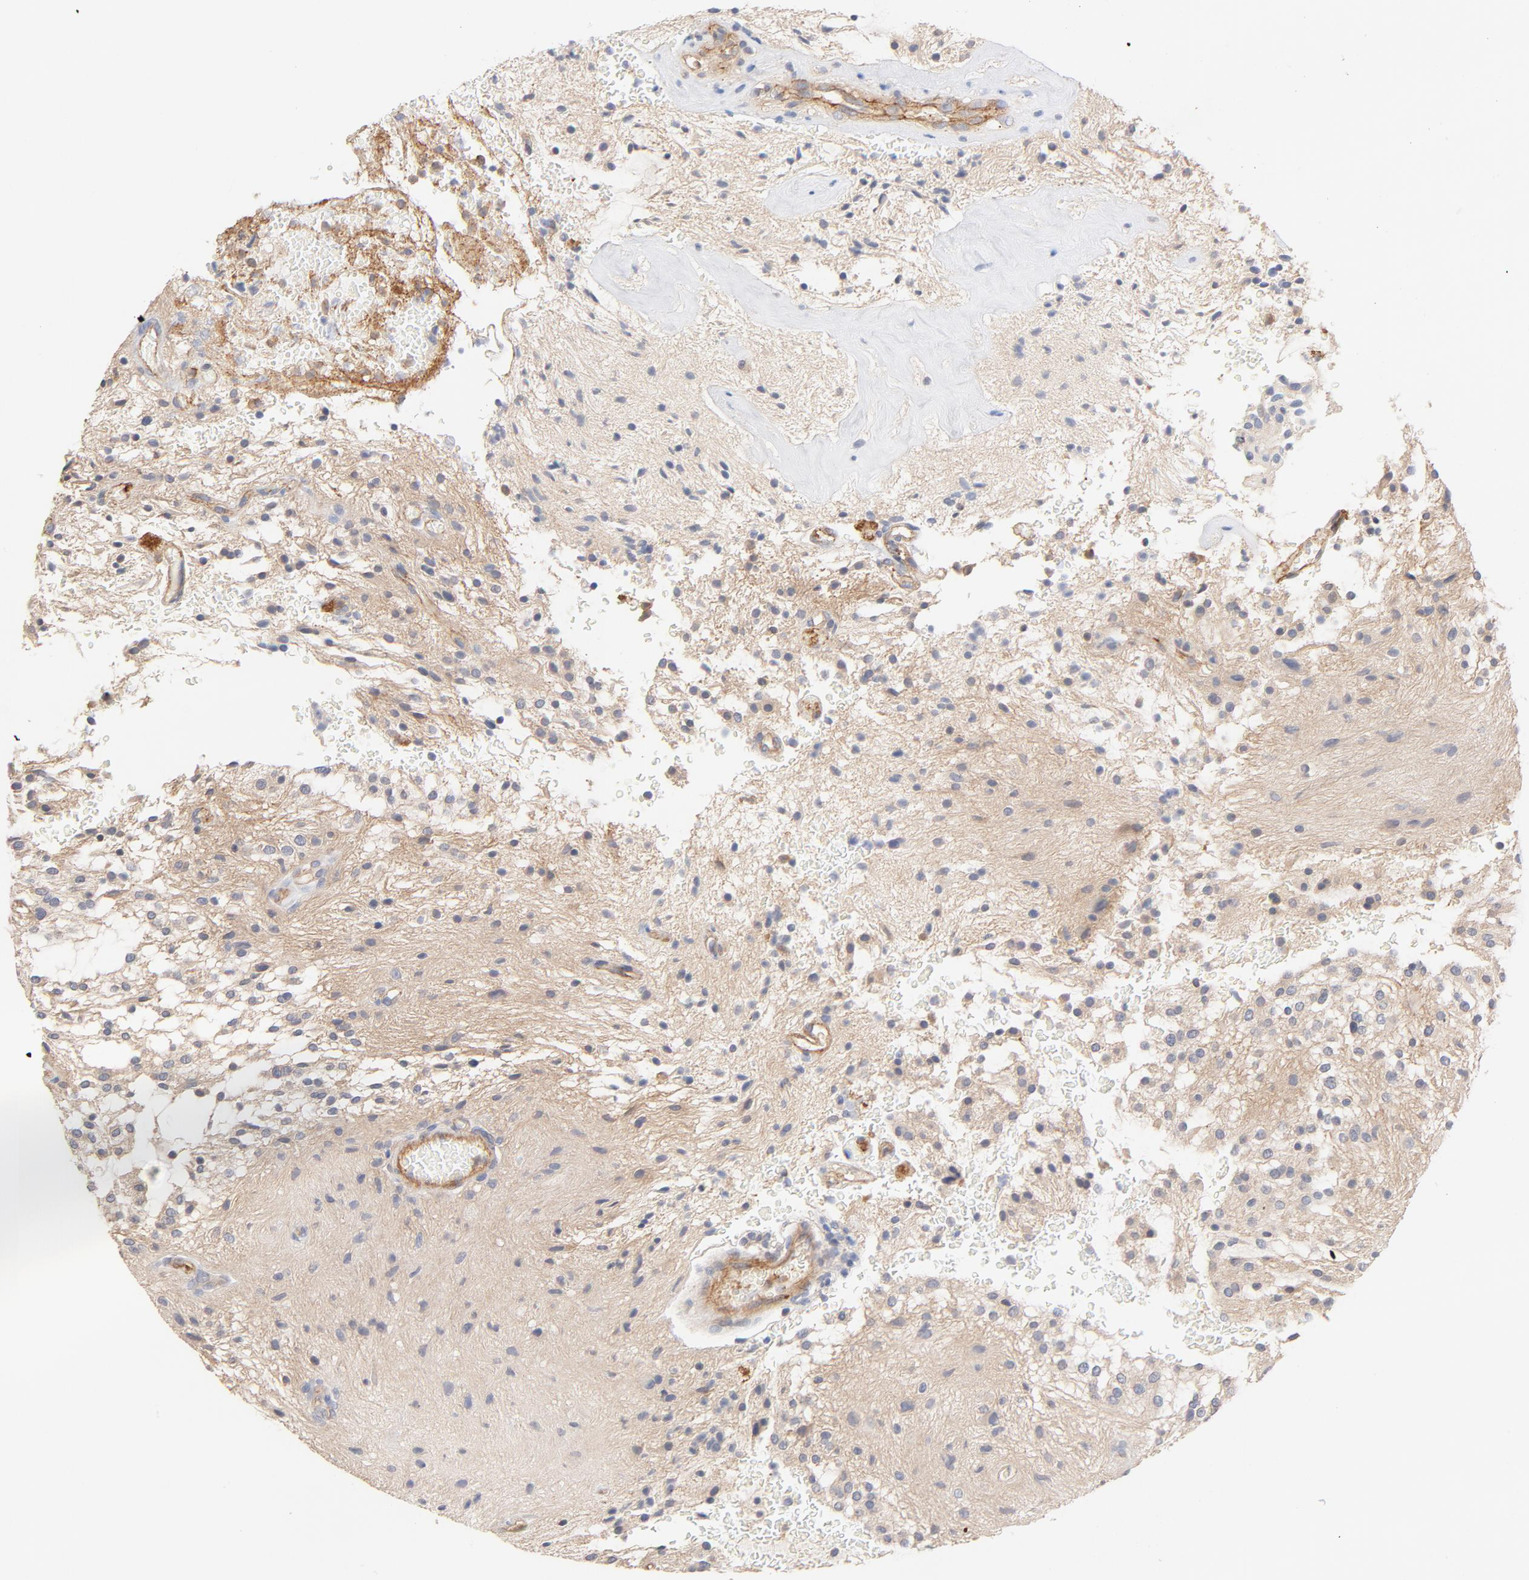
{"staining": {"intensity": "negative", "quantity": "none", "location": "none"}, "tissue": "glioma", "cell_type": "Tumor cells", "image_type": "cancer", "snomed": [{"axis": "morphology", "description": "Glioma, malignant, NOS"}, {"axis": "topography", "description": "Cerebellum"}], "caption": "Tumor cells show no significant protein expression in glioma.", "gene": "STRN3", "patient": {"sex": "female", "age": 10}}